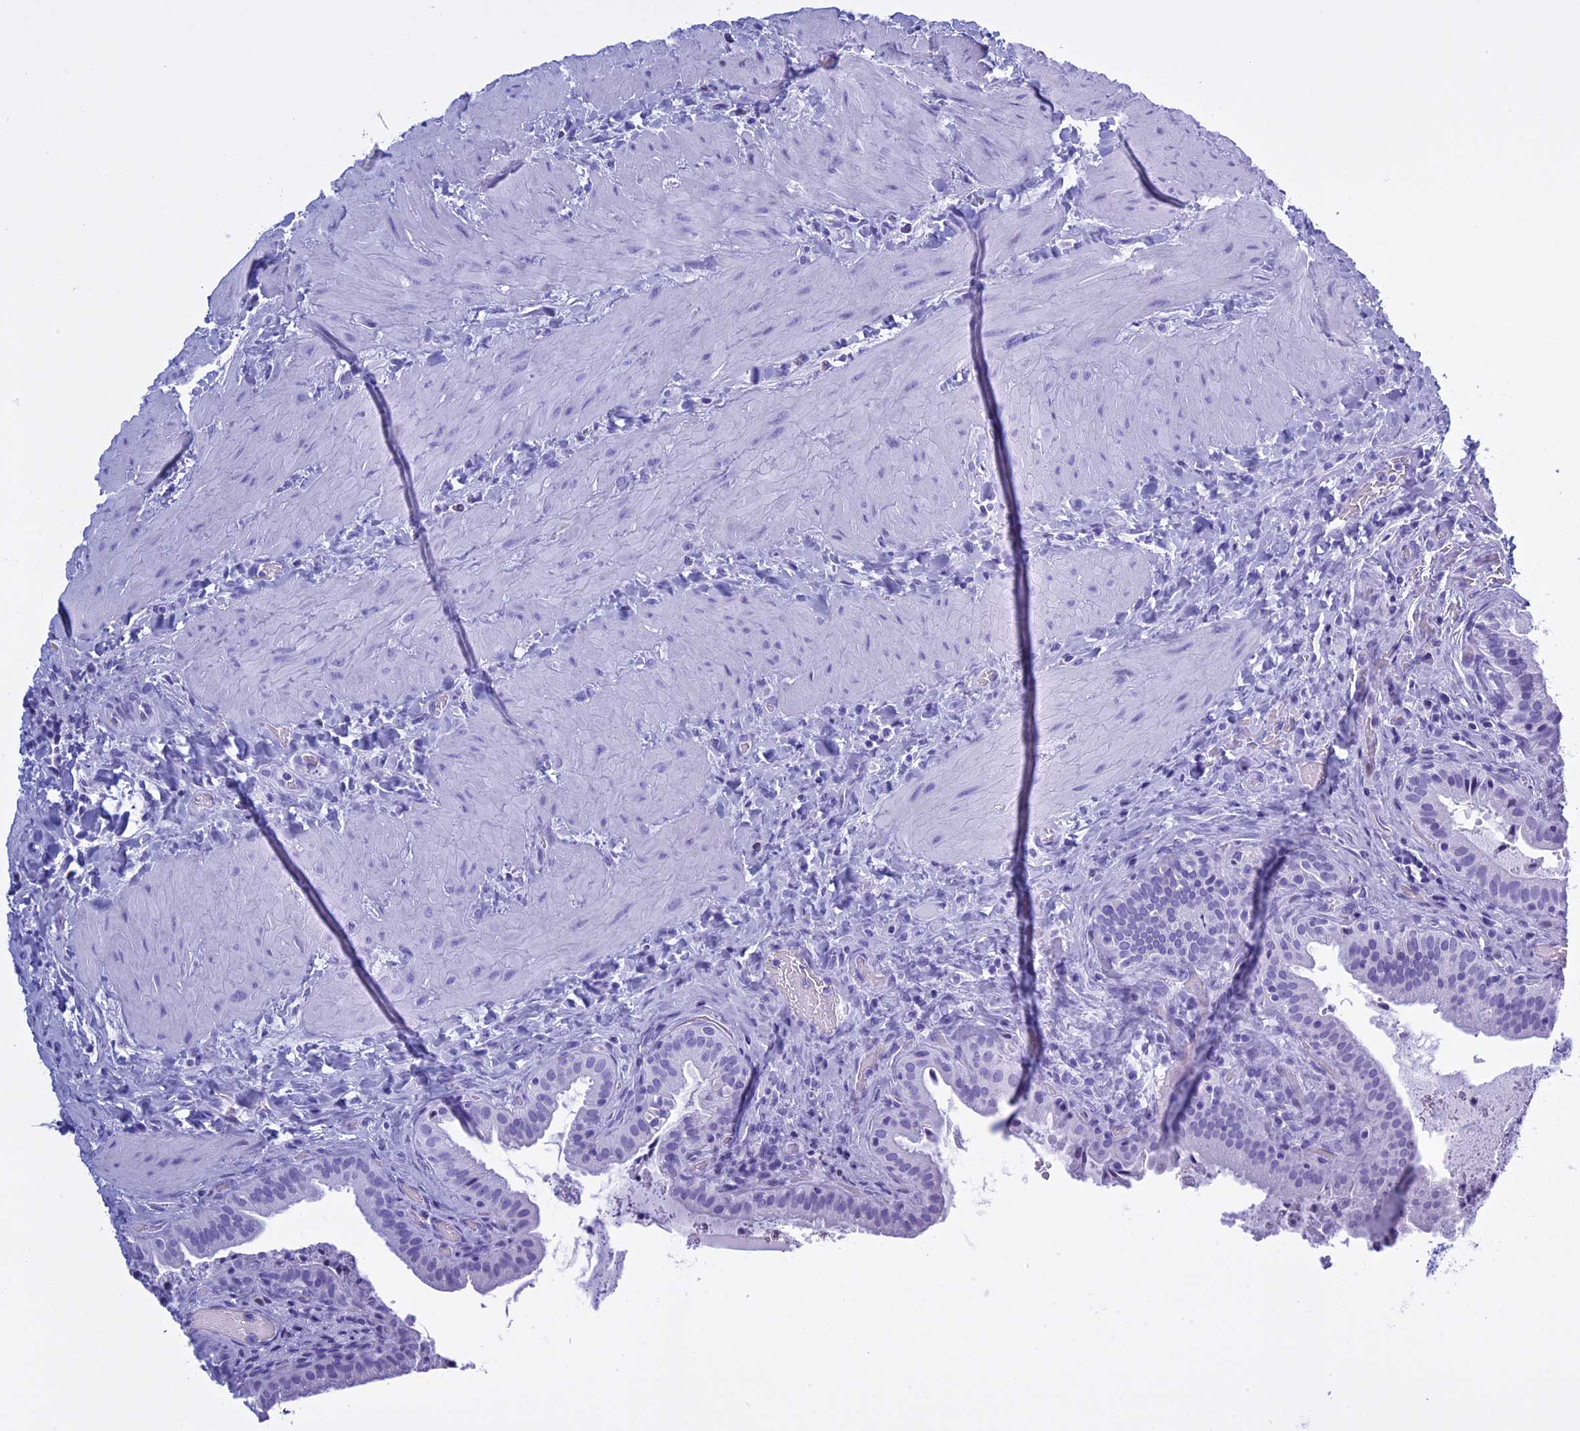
{"staining": {"intensity": "negative", "quantity": "none", "location": "none"}, "tissue": "gallbladder", "cell_type": "Glandular cells", "image_type": "normal", "snomed": [{"axis": "morphology", "description": "Normal tissue, NOS"}, {"axis": "topography", "description": "Gallbladder"}], "caption": "Human gallbladder stained for a protein using immunohistochemistry exhibits no expression in glandular cells.", "gene": "KCTD21", "patient": {"sex": "male", "age": 24}}